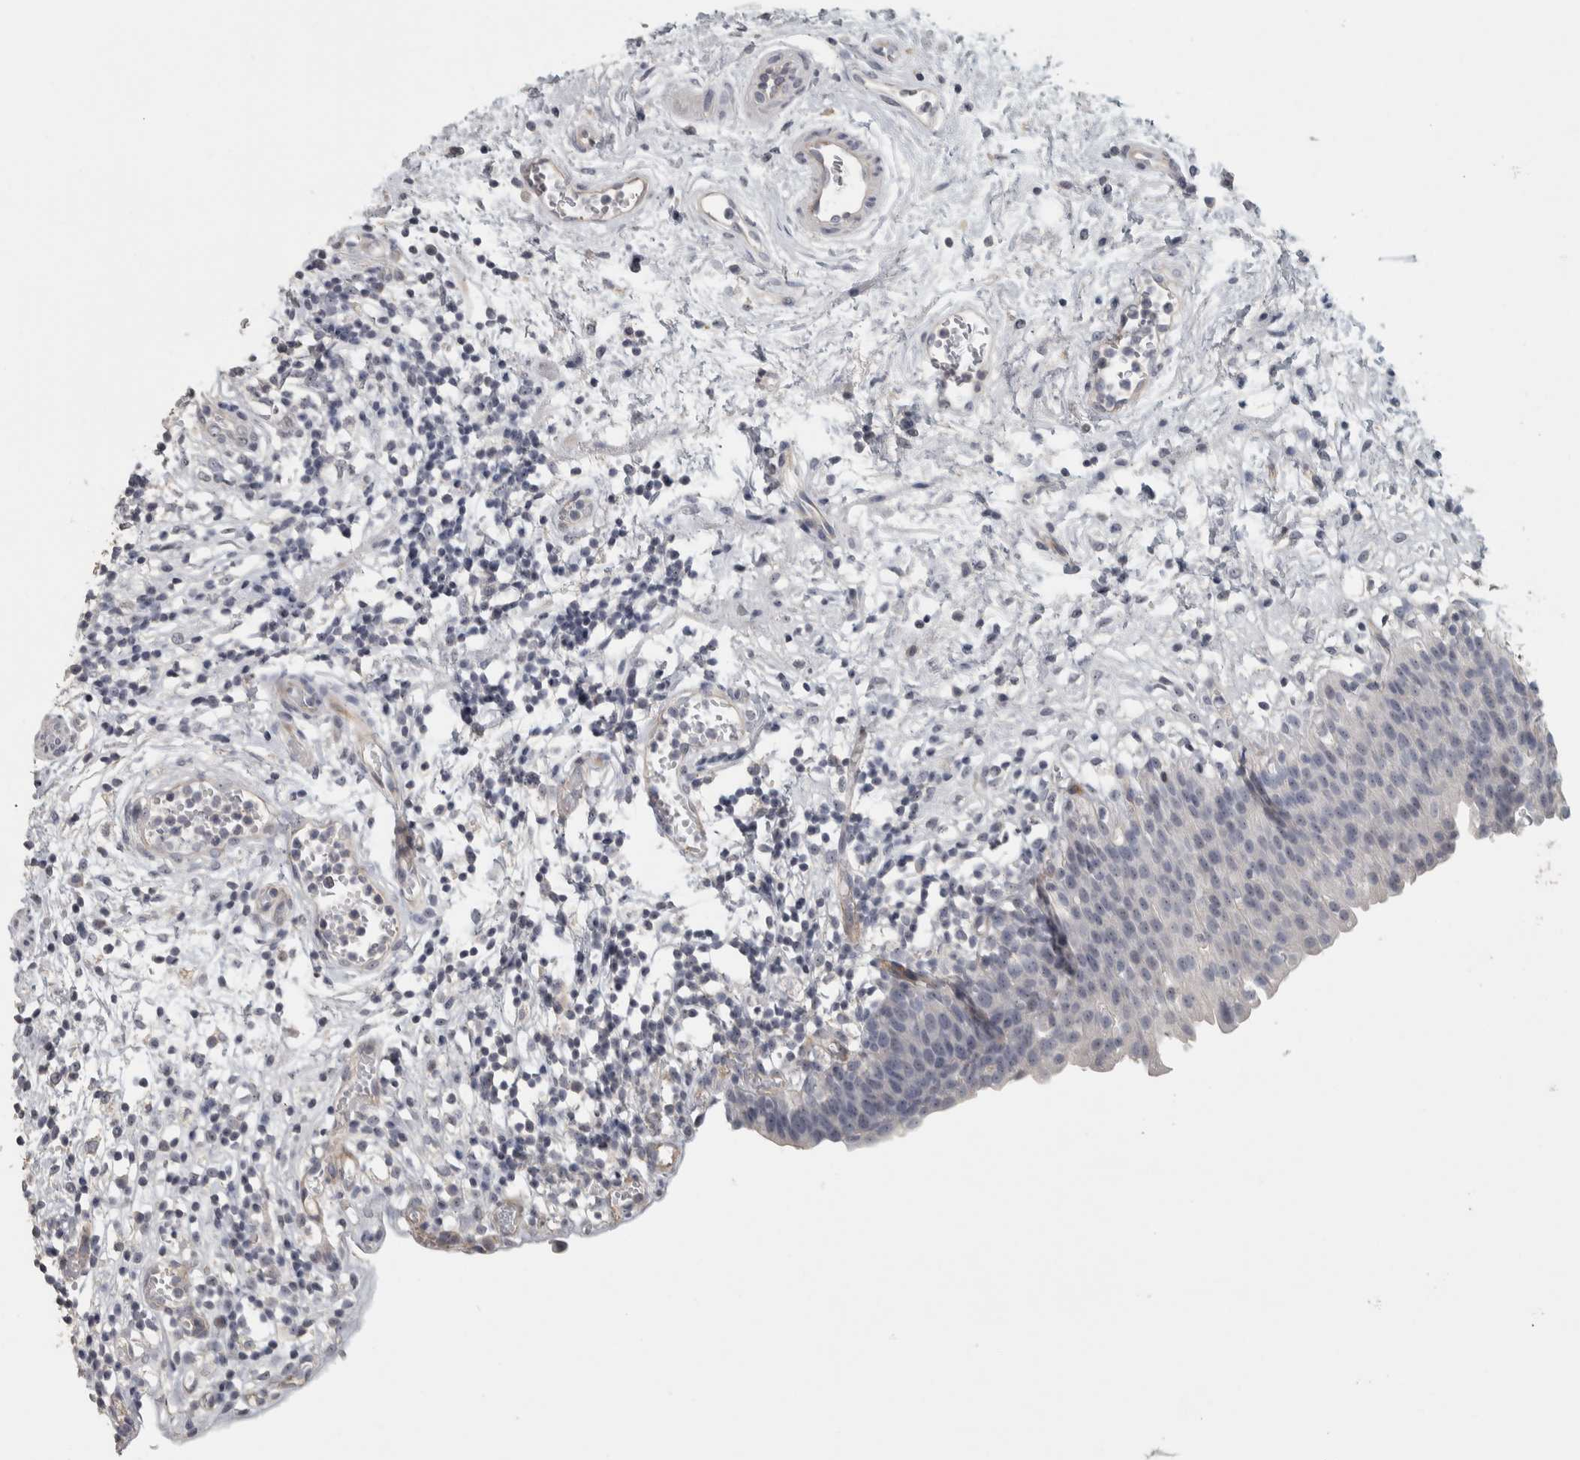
{"staining": {"intensity": "negative", "quantity": "none", "location": "none"}, "tissue": "urinary bladder", "cell_type": "Urothelial cells", "image_type": "normal", "snomed": [{"axis": "morphology", "description": "Normal tissue, NOS"}, {"axis": "topography", "description": "Urinary bladder"}], "caption": "The image displays no staining of urothelial cells in unremarkable urinary bladder.", "gene": "DCAF10", "patient": {"sex": "male", "age": 37}}